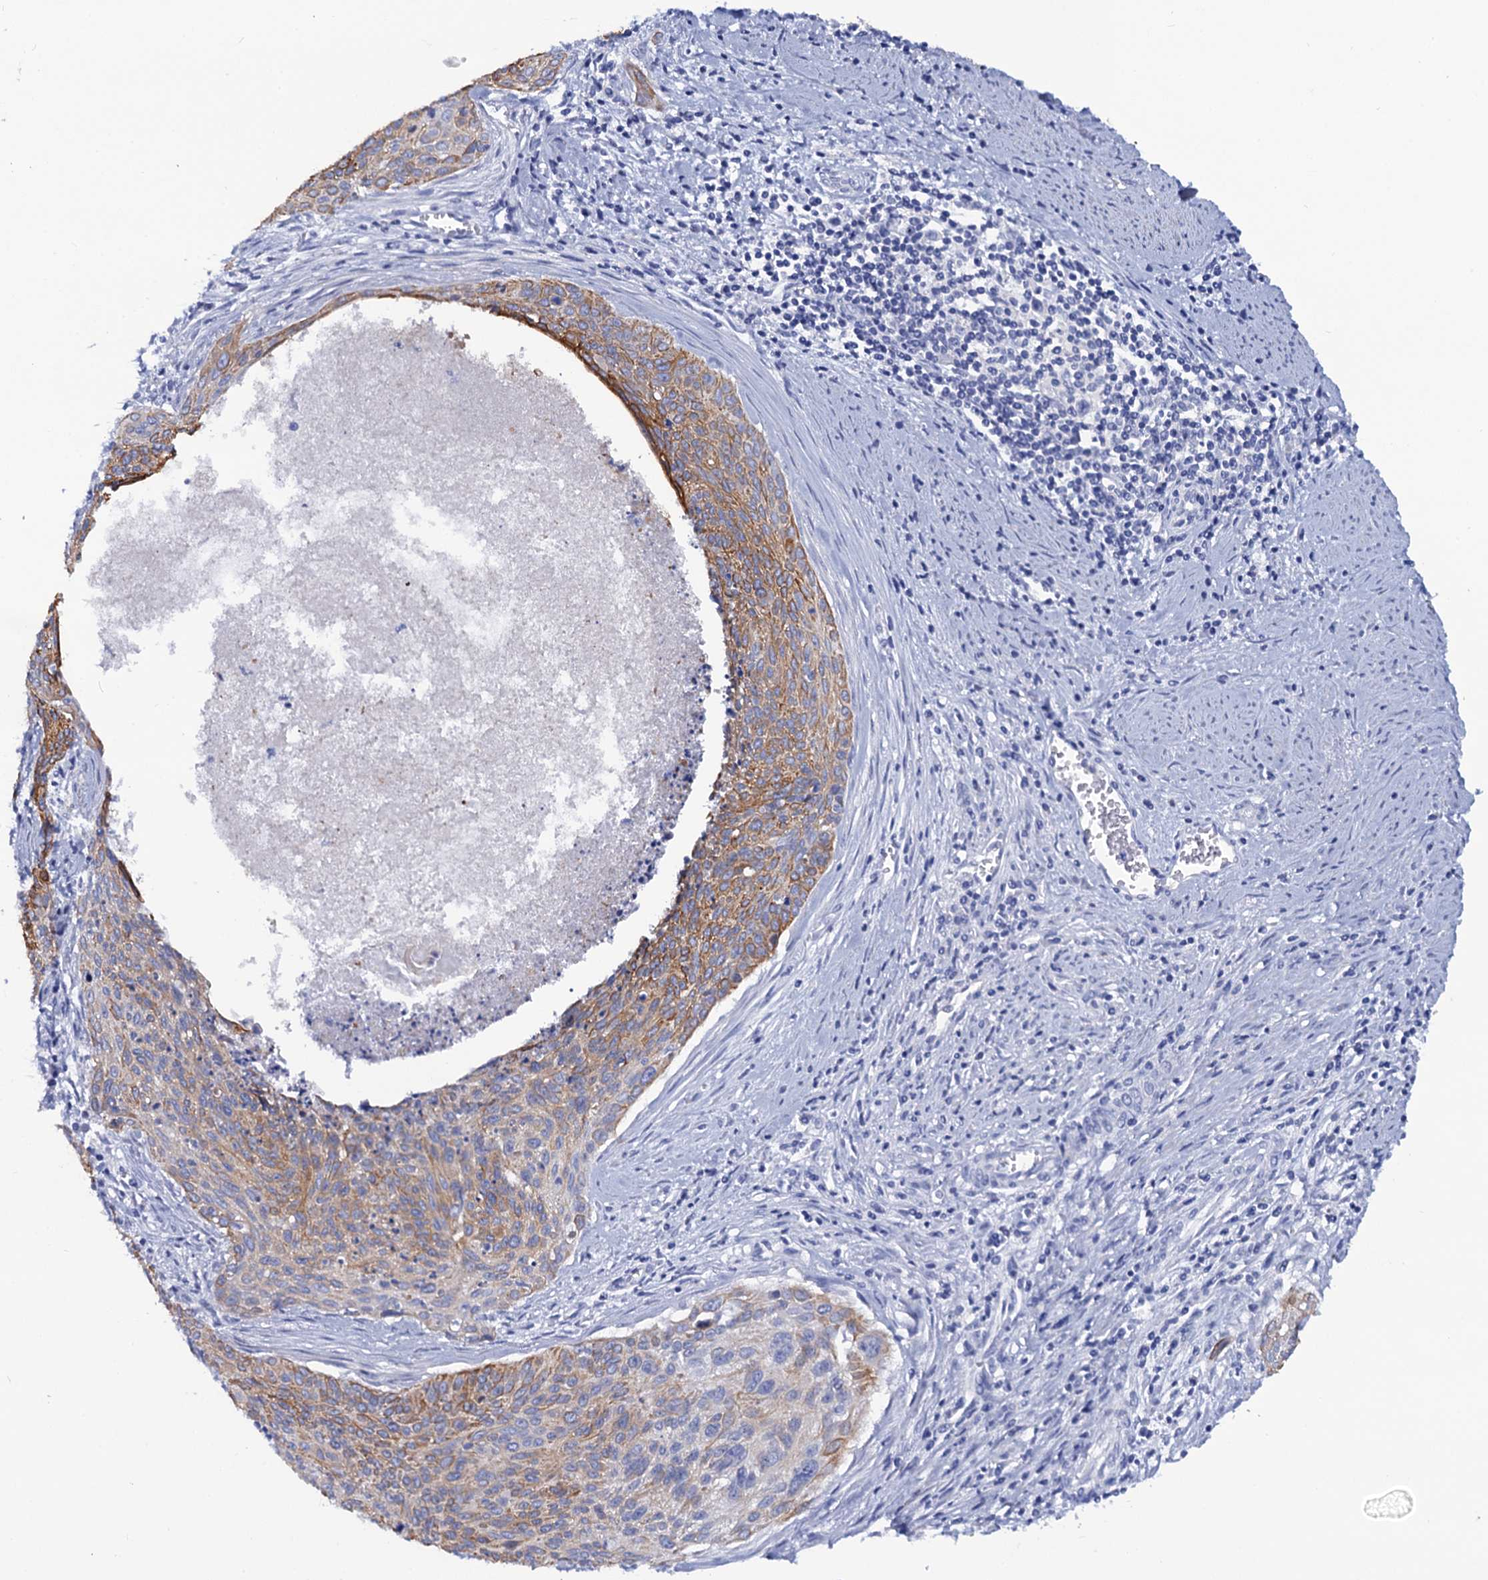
{"staining": {"intensity": "moderate", "quantity": "25%-75%", "location": "cytoplasmic/membranous"}, "tissue": "cervical cancer", "cell_type": "Tumor cells", "image_type": "cancer", "snomed": [{"axis": "morphology", "description": "Squamous cell carcinoma, NOS"}, {"axis": "topography", "description": "Cervix"}], "caption": "The histopathology image demonstrates staining of squamous cell carcinoma (cervical), revealing moderate cytoplasmic/membranous protein positivity (brown color) within tumor cells.", "gene": "RAB3IP", "patient": {"sex": "female", "age": 55}}